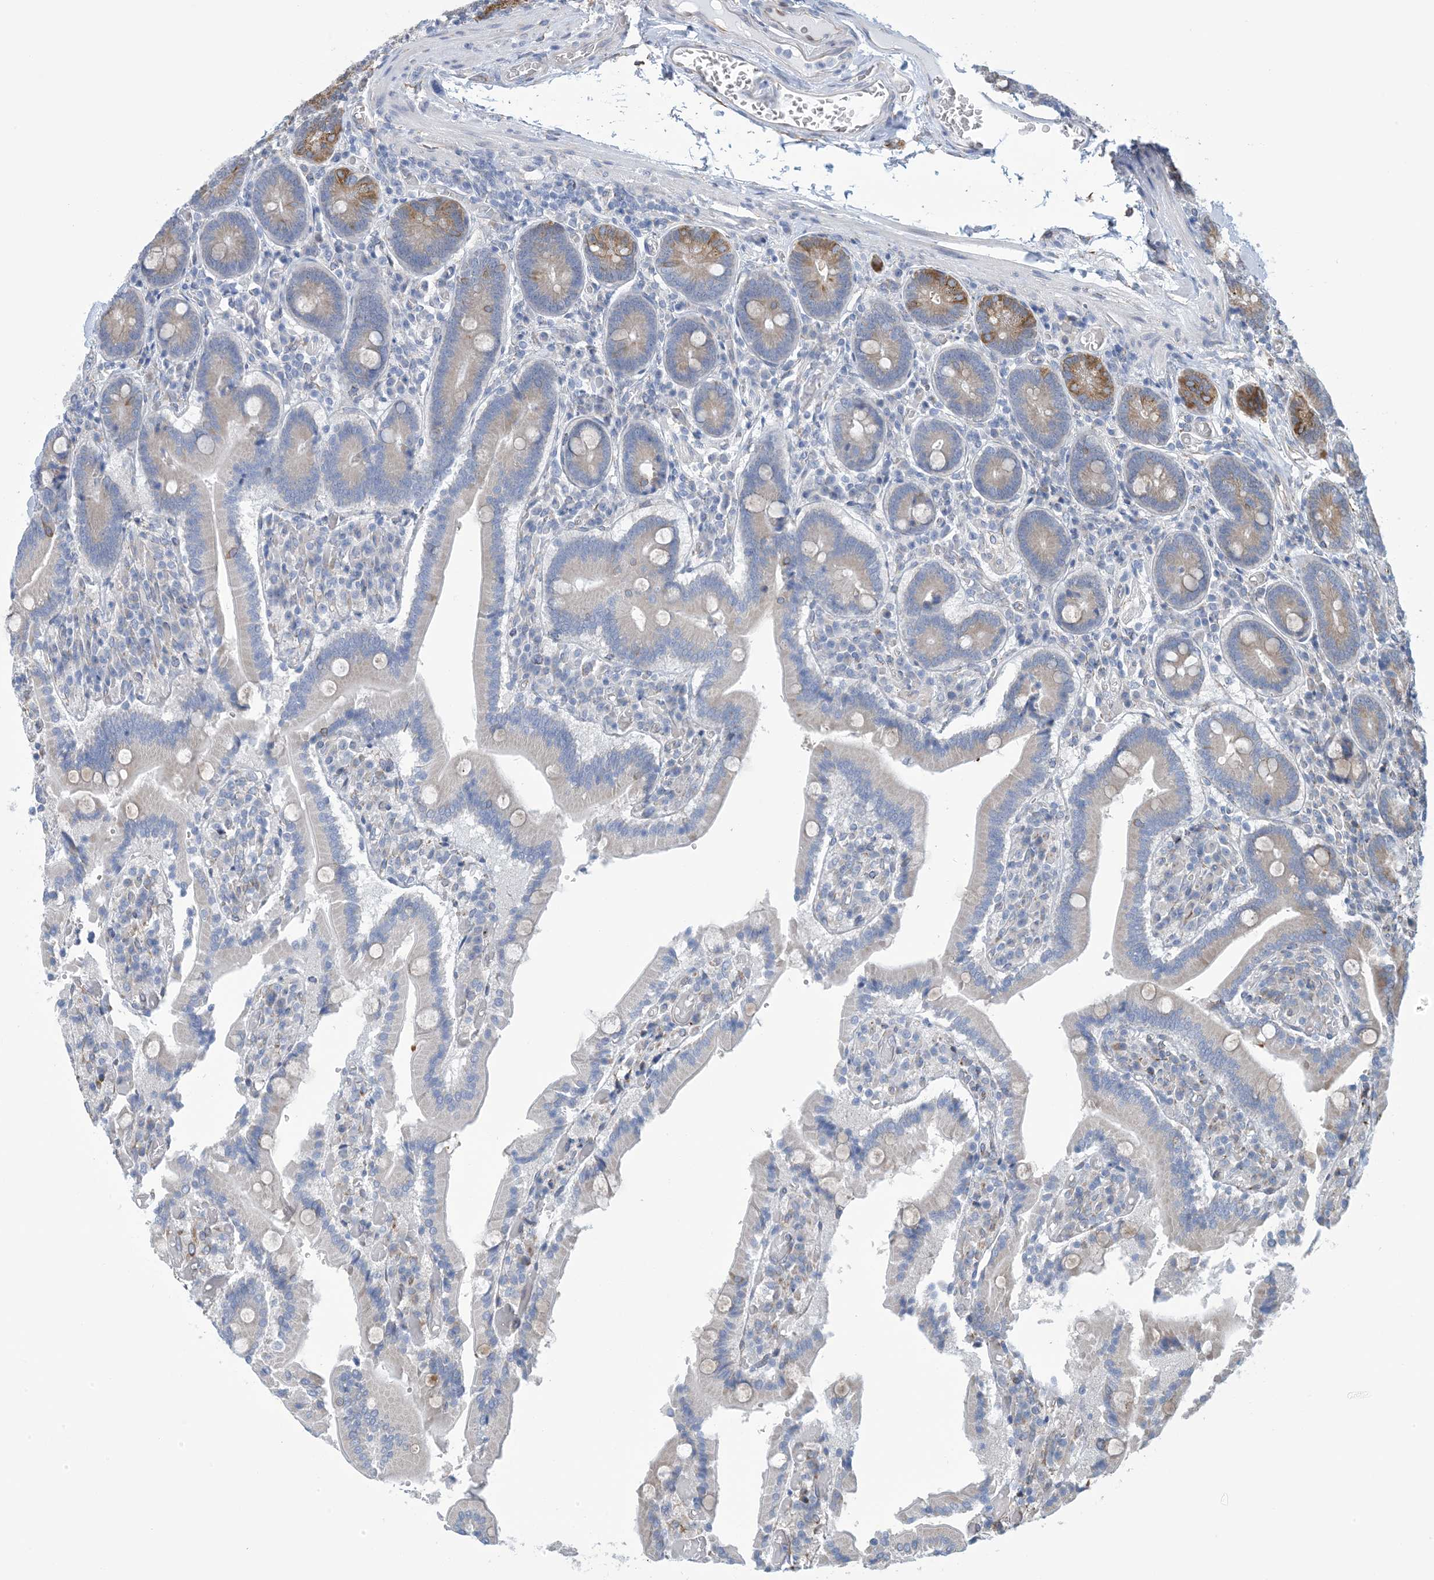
{"staining": {"intensity": "moderate", "quantity": "<25%", "location": "cytoplasmic/membranous"}, "tissue": "duodenum", "cell_type": "Glandular cells", "image_type": "normal", "snomed": [{"axis": "morphology", "description": "Normal tissue, NOS"}, {"axis": "topography", "description": "Duodenum"}], "caption": "An image showing moderate cytoplasmic/membranous staining in approximately <25% of glandular cells in benign duodenum, as visualized by brown immunohistochemical staining.", "gene": "CCDC14", "patient": {"sex": "female", "age": 62}}